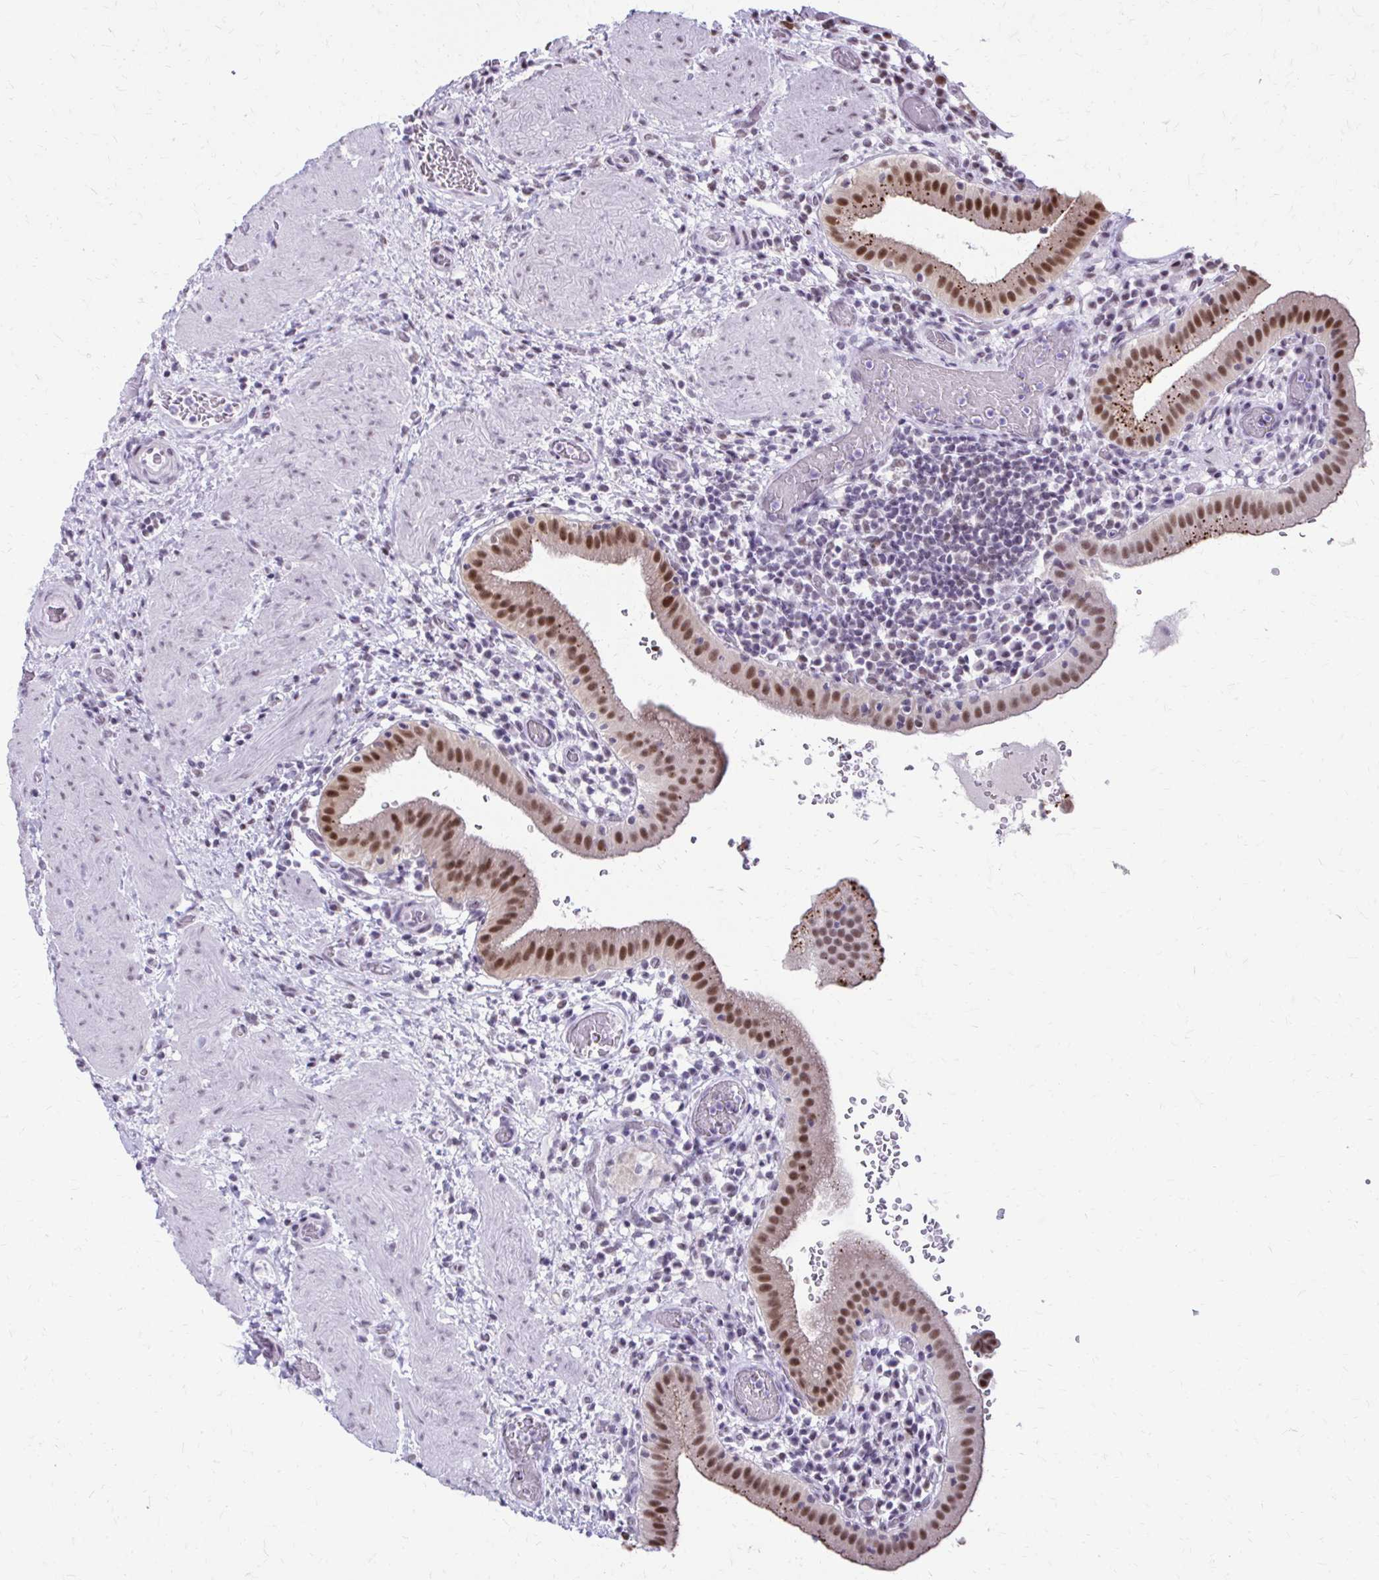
{"staining": {"intensity": "strong", "quantity": ">75%", "location": "nuclear"}, "tissue": "gallbladder", "cell_type": "Glandular cells", "image_type": "normal", "snomed": [{"axis": "morphology", "description": "Normal tissue, NOS"}, {"axis": "topography", "description": "Gallbladder"}], "caption": "DAB (3,3'-diaminobenzidine) immunohistochemical staining of benign human gallbladder shows strong nuclear protein positivity in approximately >75% of glandular cells.", "gene": "SS18", "patient": {"sex": "male", "age": 26}}